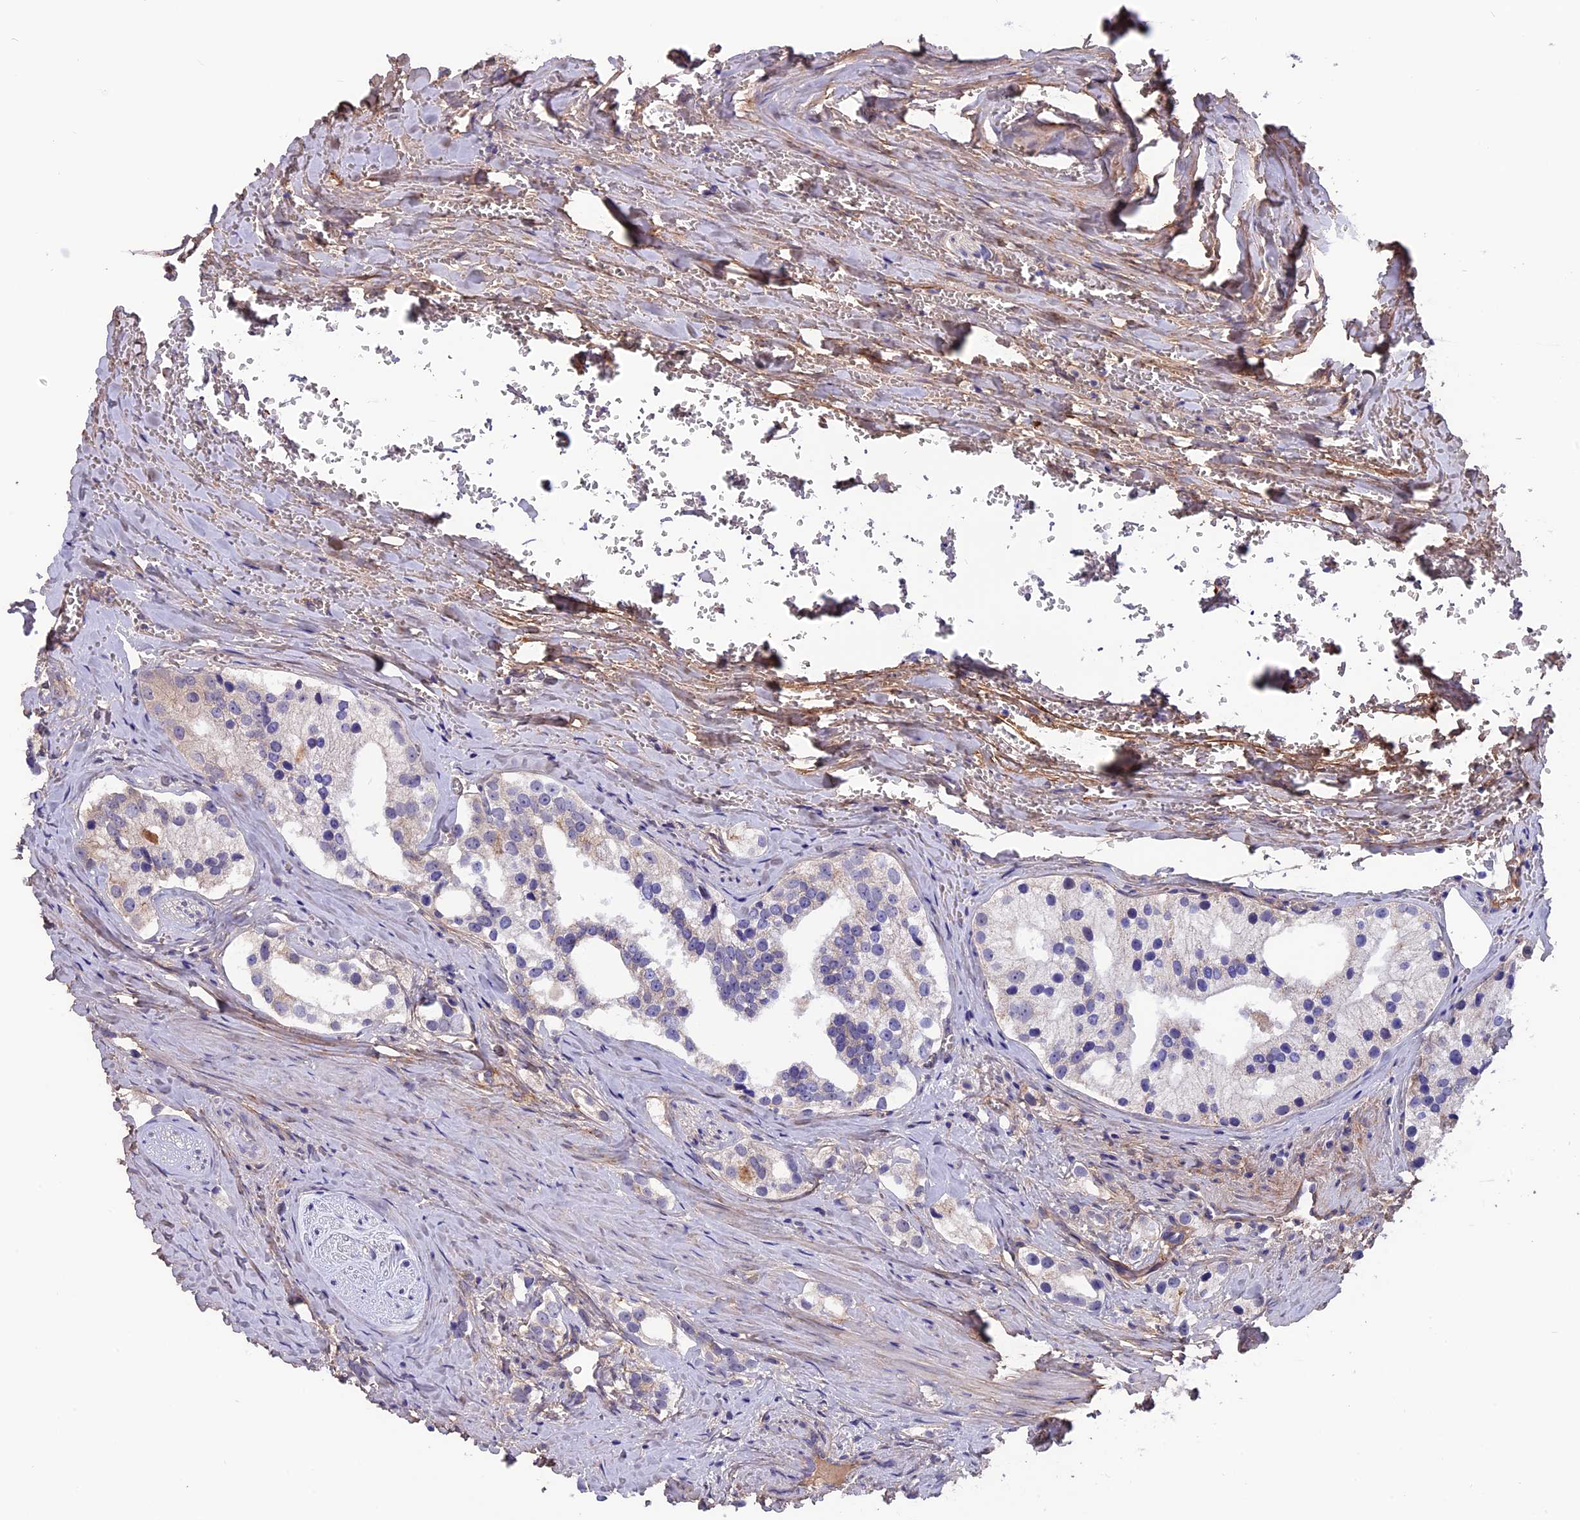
{"staining": {"intensity": "negative", "quantity": "none", "location": "none"}, "tissue": "prostate cancer", "cell_type": "Tumor cells", "image_type": "cancer", "snomed": [{"axis": "morphology", "description": "Adenocarcinoma, High grade"}, {"axis": "topography", "description": "Prostate"}], "caption": "IHC of prostate cancer shows no staining in tumor cells.", "gene": "COL4A3", "patient": {"sex": "male", "age": 66}}